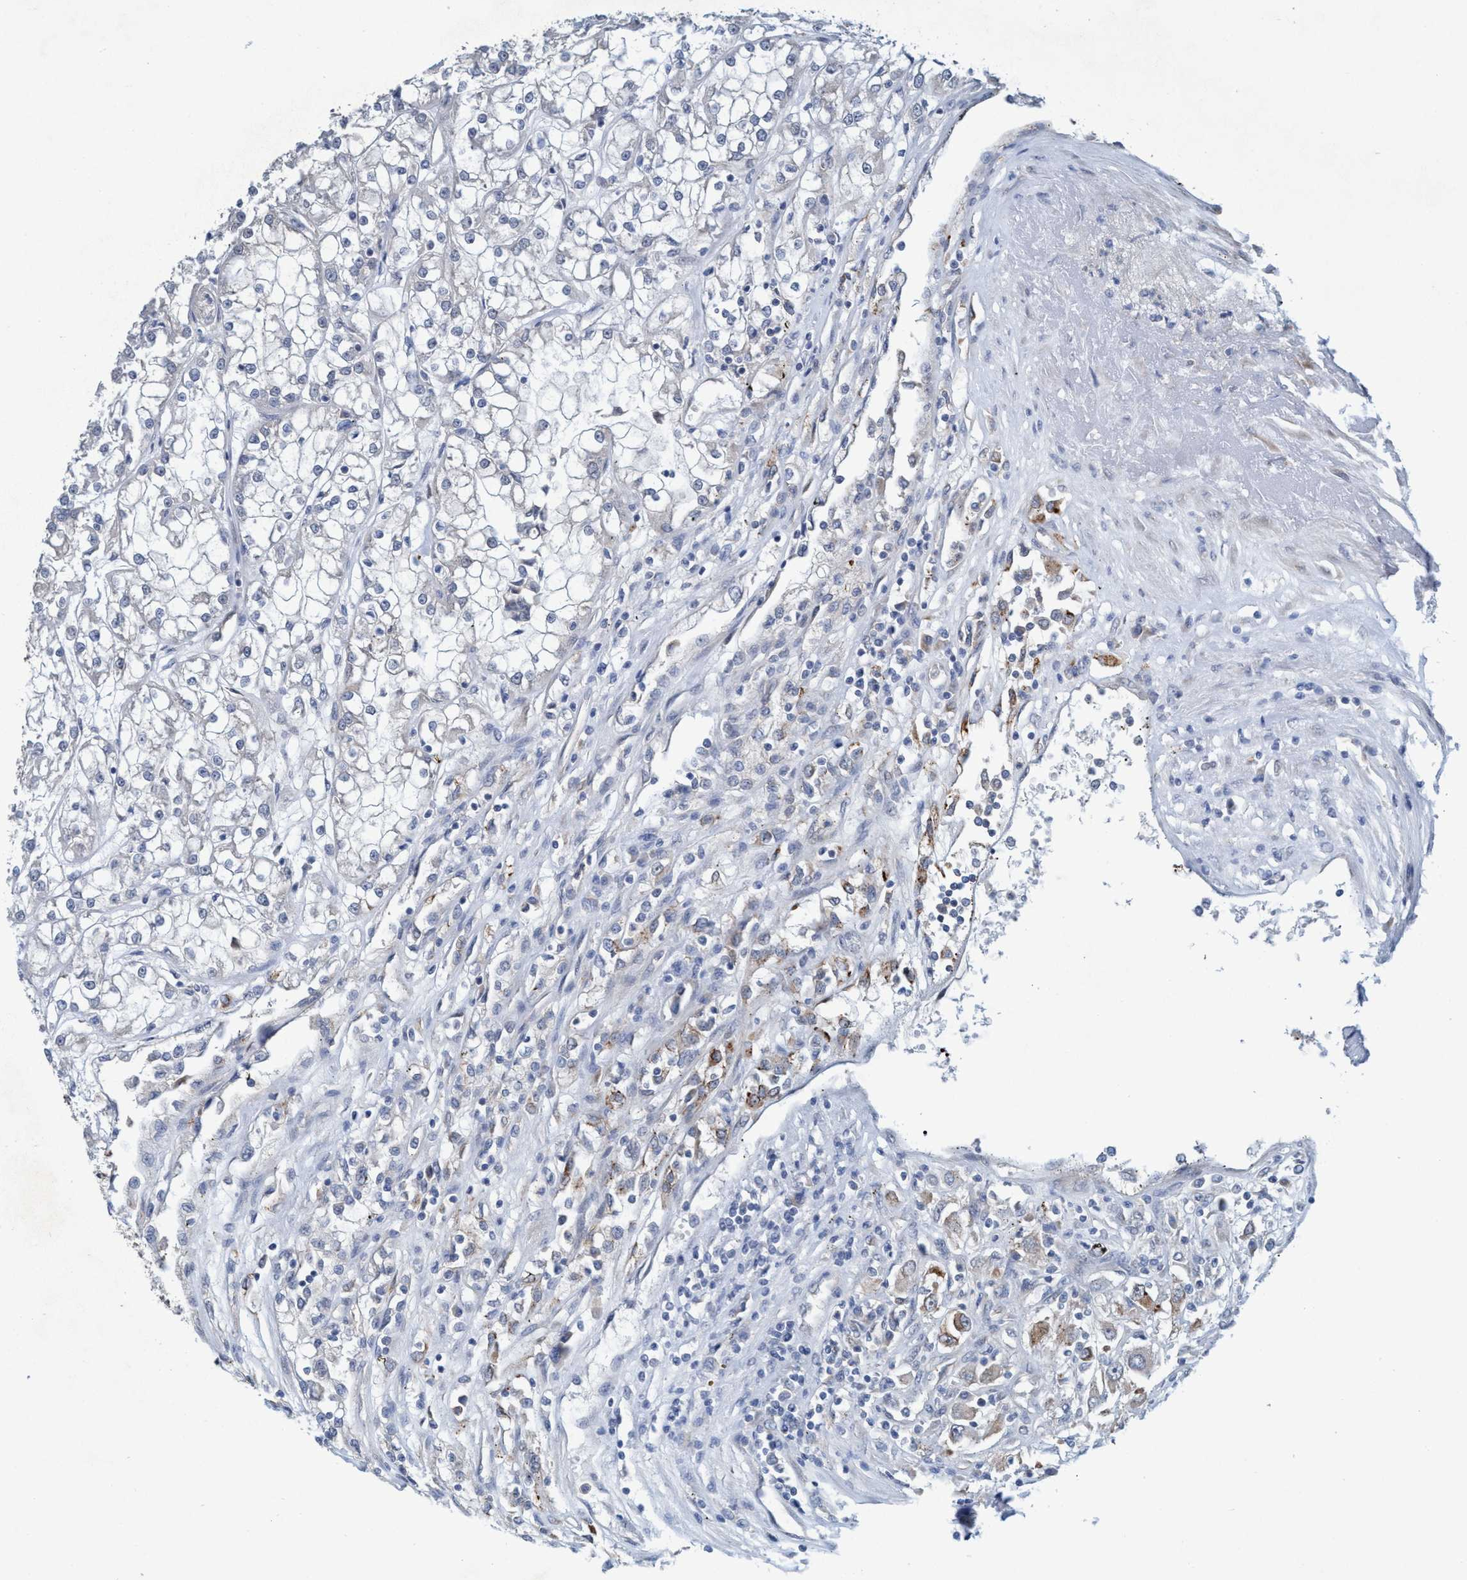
{"staining": {"intensity": "moderate", "quantity": "25%-75%", "location": "cytoplasmic/membranous"}, "tissue": "renal cancer", "cell_type": "Tumor cells", "image_type": "cancer", "snomed": [{"axis": "morphology", "description": "Adenocarcinoma, NOS"}, {"axis": "topography", "description": "Kidney"}], "caption": "Tumor cells demonstrate medium levels of moderate cytoplasmic/membranous staining in approximately 25%-75% of cells in human adenocarcinoma (renal).", "gene": "TRIM65", "patient": {"sex": "female", "age": 52}}